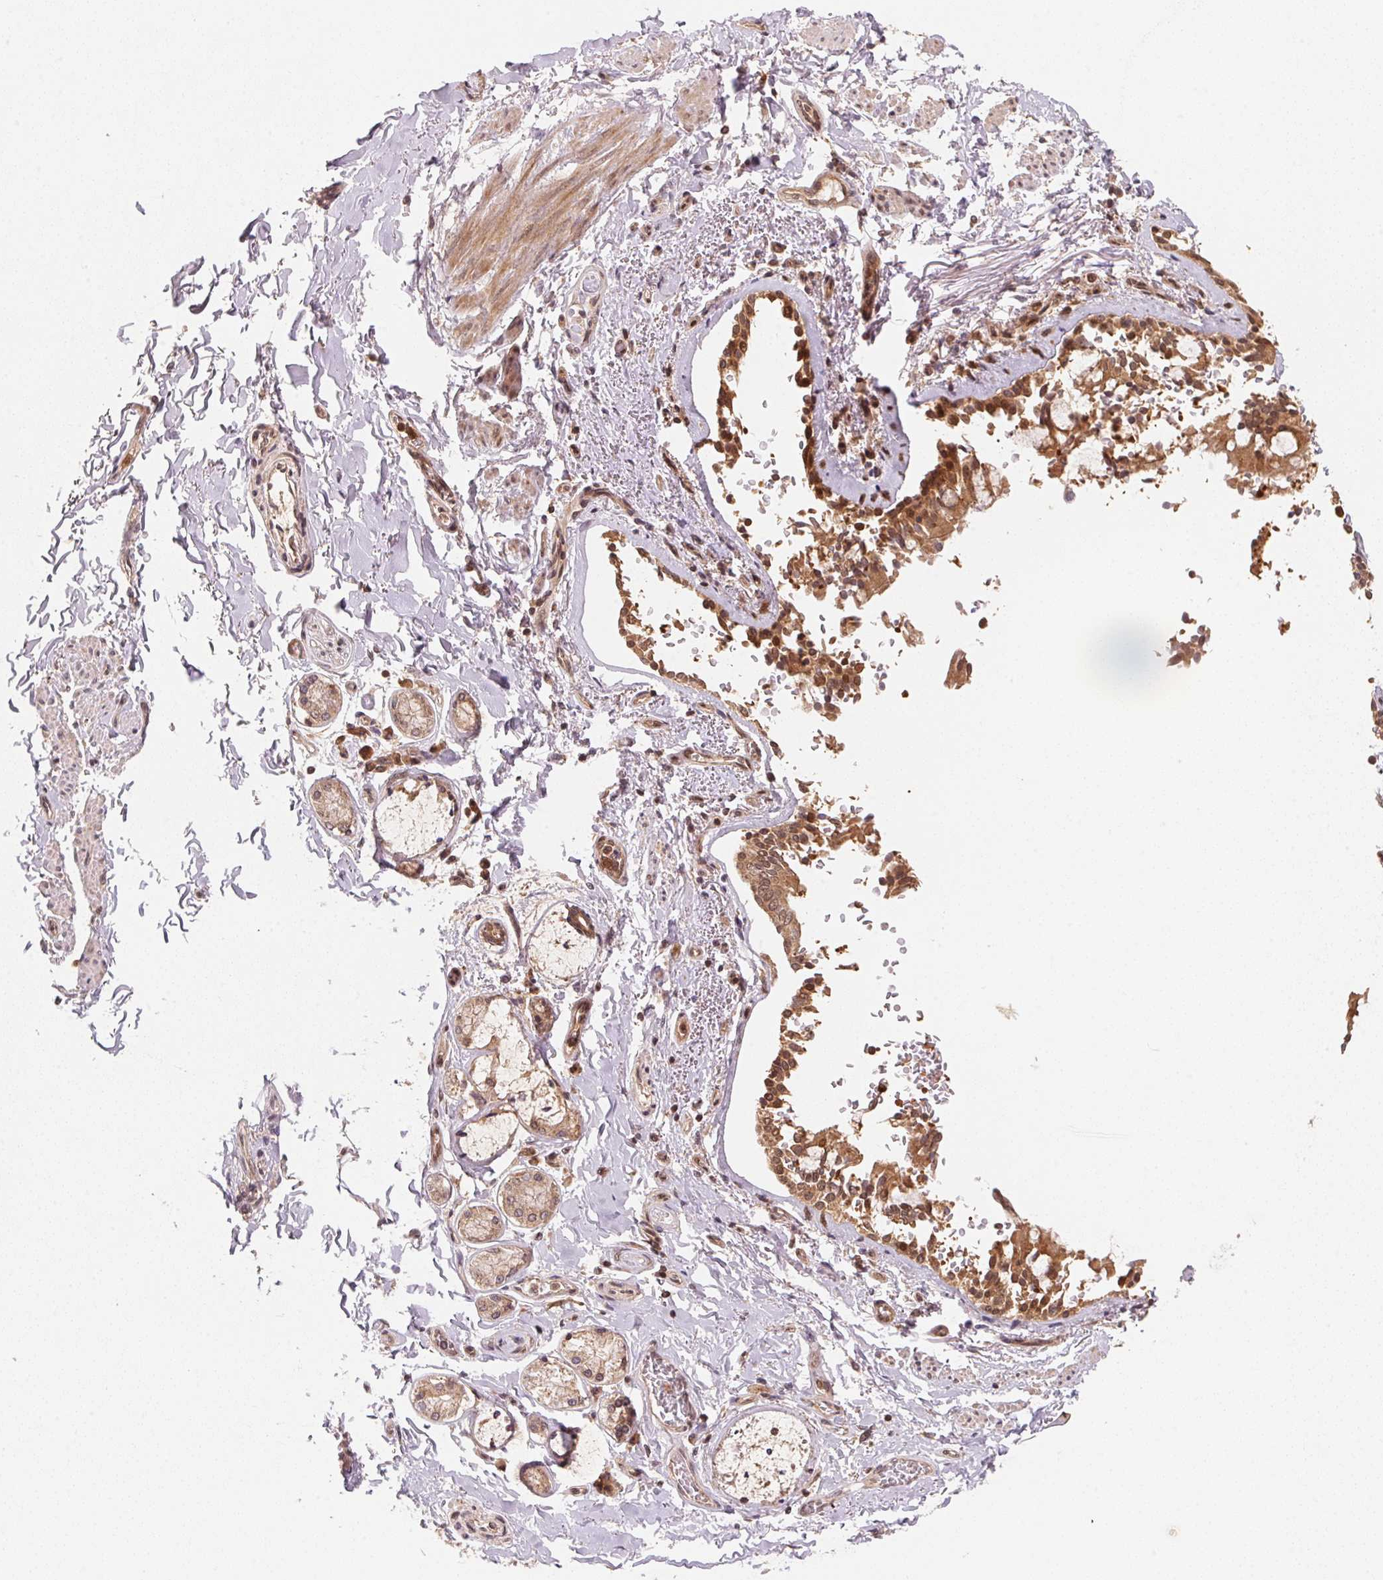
{"staining": {"intensity": "moderate", "quantity": "25%-75%", "location": "cytoplasmic/membranous,nuclear"}, "tissue": "soft tissue", "cell_type": "Chondrocytes", "image_type": "normal", "snomed": [{"axis": "morphology", "description": "Normal tissue, NOS"}, {"axis": "topography", "description": "Cartilage tissue"}, {"axis": "topography", "description": "Bronchus"}, {"axis": "topography", "description": "Peripheral nerve tissue"}], "caption": "A brown stain shows moderate cytoplasmic/membranous,nuclear staining of a protein in chondrocytes of normal soft tissue. Using DAB (brown) and hematoxylin (blue) stains, captured at high magnification using brightfield microscopy.", "gene": "CCDC102B", "patient": {"sex": "male", "age": 67}}